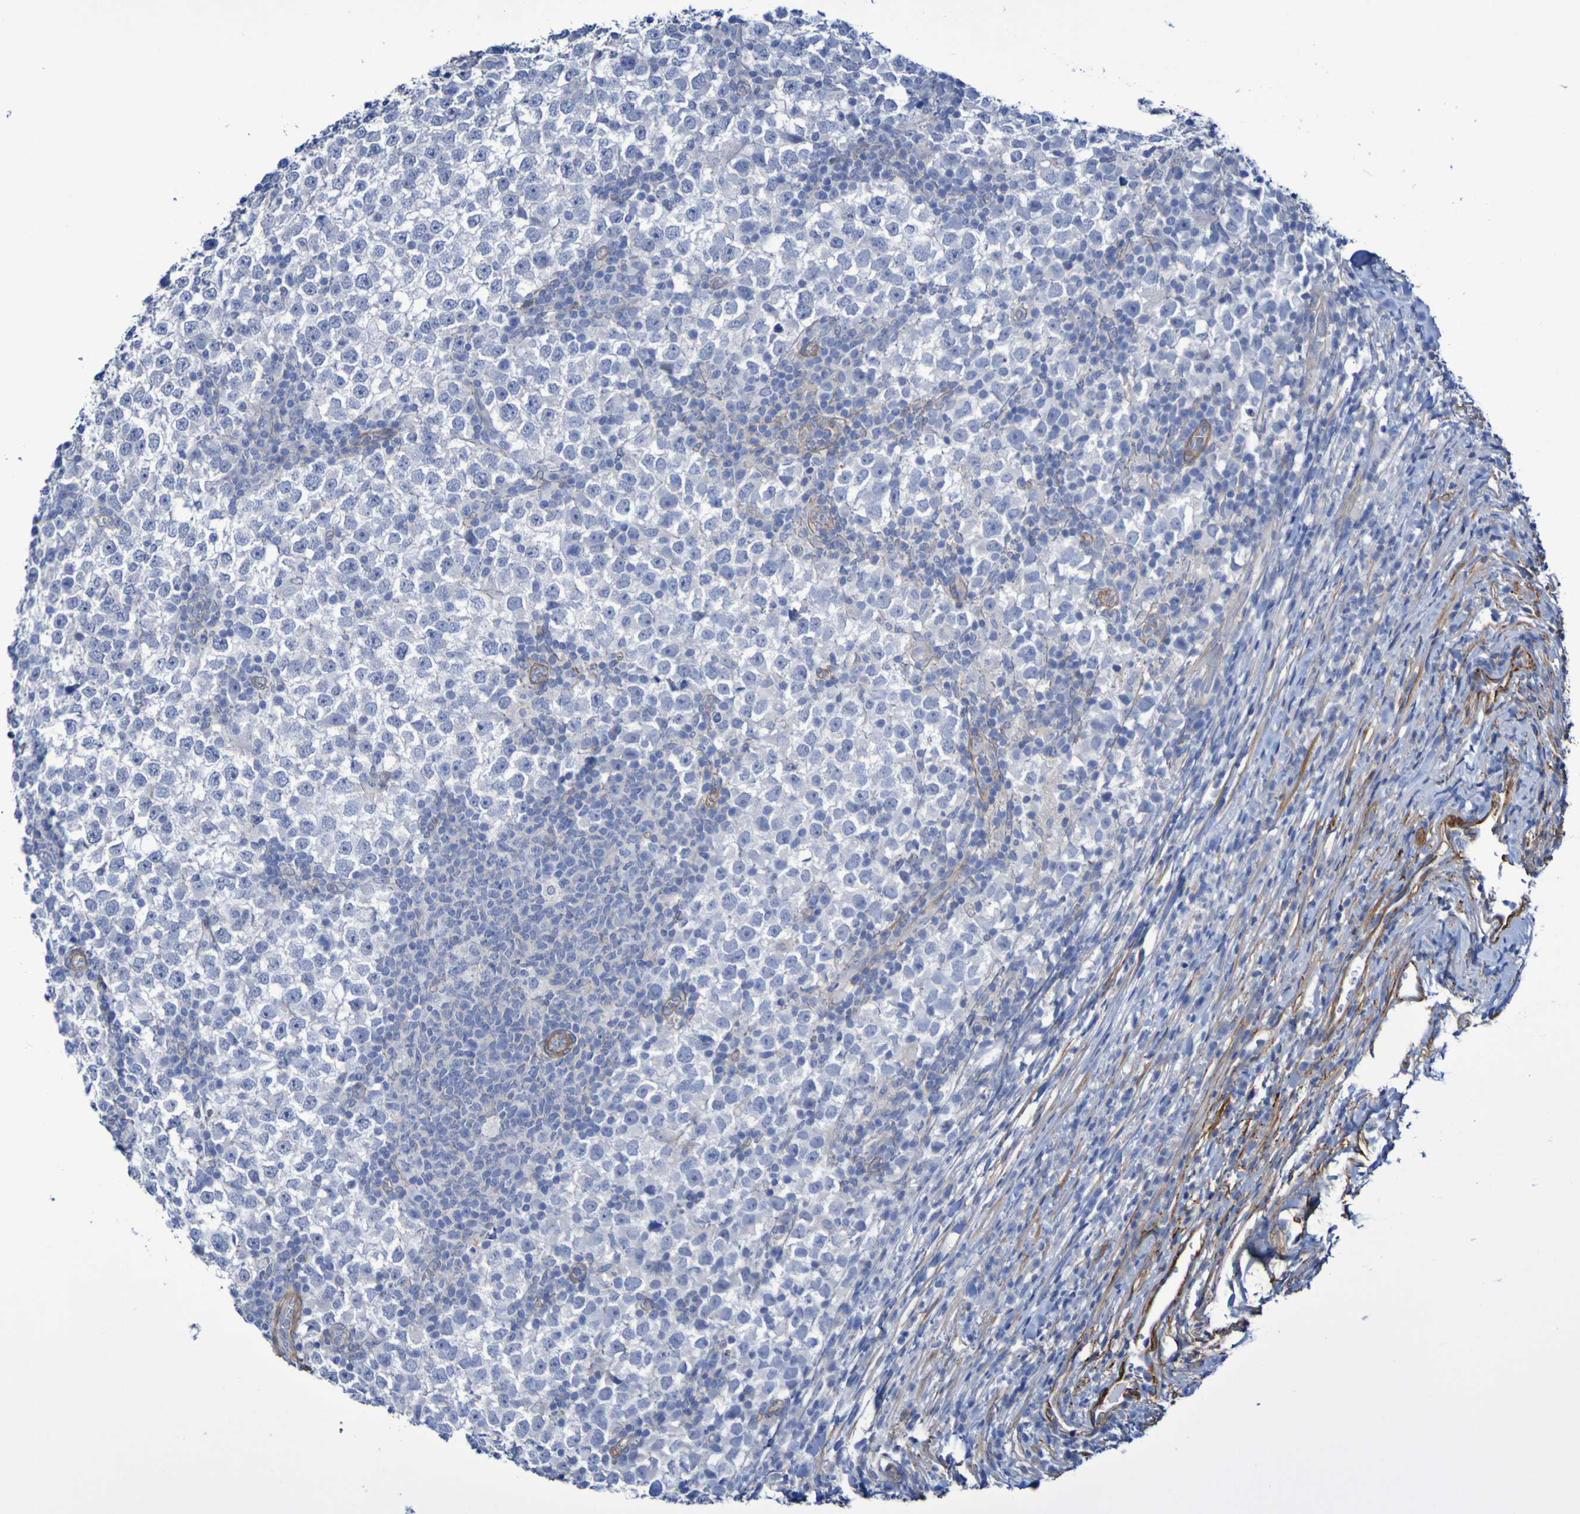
{"staining": {"intensity": "negative", "quantity": "none", "location": "none"}, "tissue": "testis cancer", "cell_type": "Tumor cells", "image_type": "cancer", "snomed": [{"axis": "morphology", "description": "Seminoma, NOS"}, {"axis": "topography", "description": "Testis"}], "caption": "This is a histopathology image of immunohistochemistry (IHC) staining of testis cancer, which shows no positivity in tumor cells.", "gene": "LPP", "patient": {"sex": "male", "age": 65}}